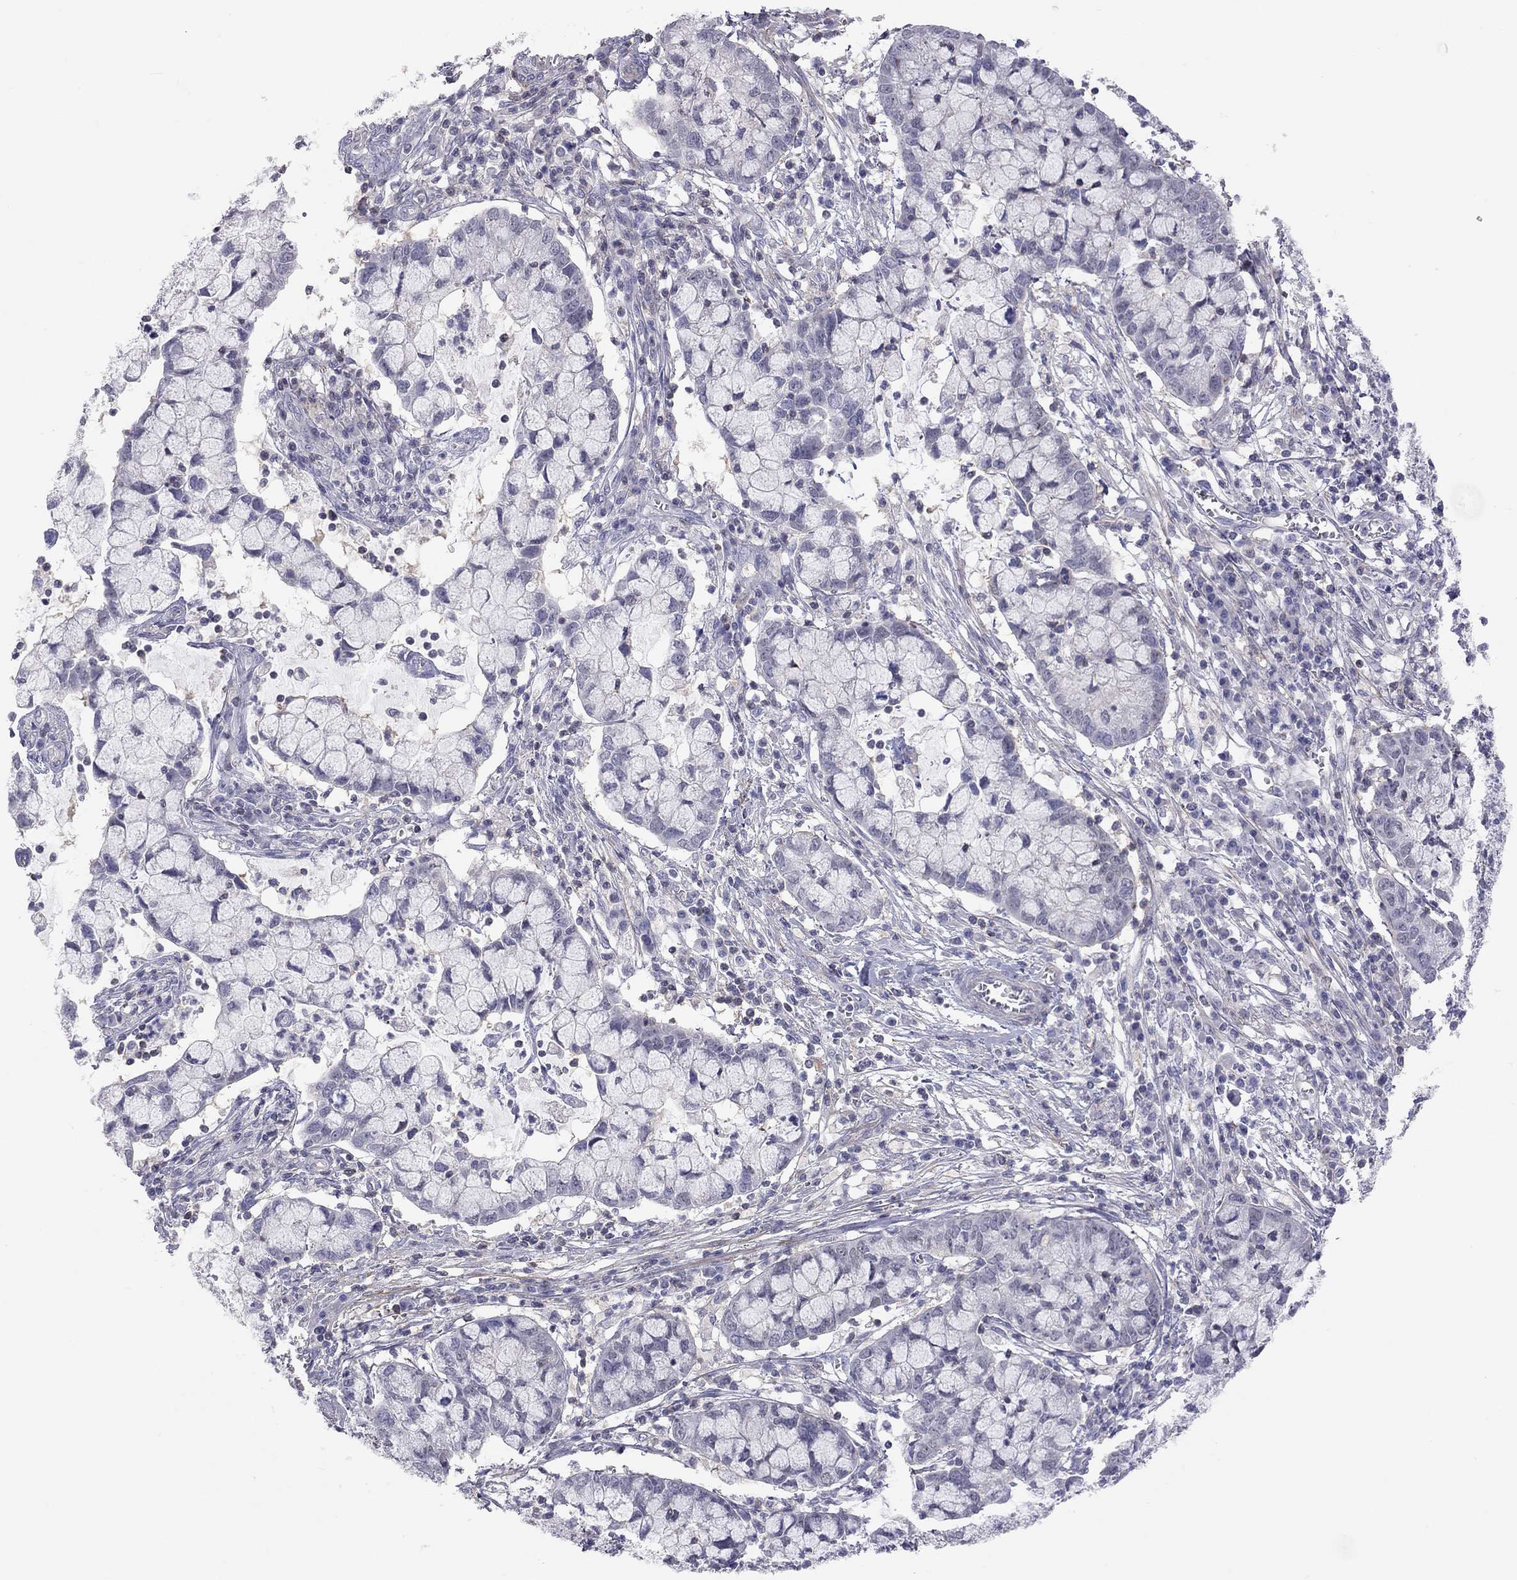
{"staining": {"intensity": "negative", "quantity": "none", "location": "none"}, "tissue": "cervical cancer", "cell_type": "Tumor cells", "image_type": "cancer", "snomed": [{"axis": "morphology", "description": "Adenocarcinoma, NOS"}, {"axis": "topography", "description": "Cervix"}], "caption": "Cervical adenocarcinoma stained for a protein using IHC exhibits no expression tumor cells.", "gene": "ADCYAP1", "patient": {"sex": "female", "age": 40}}